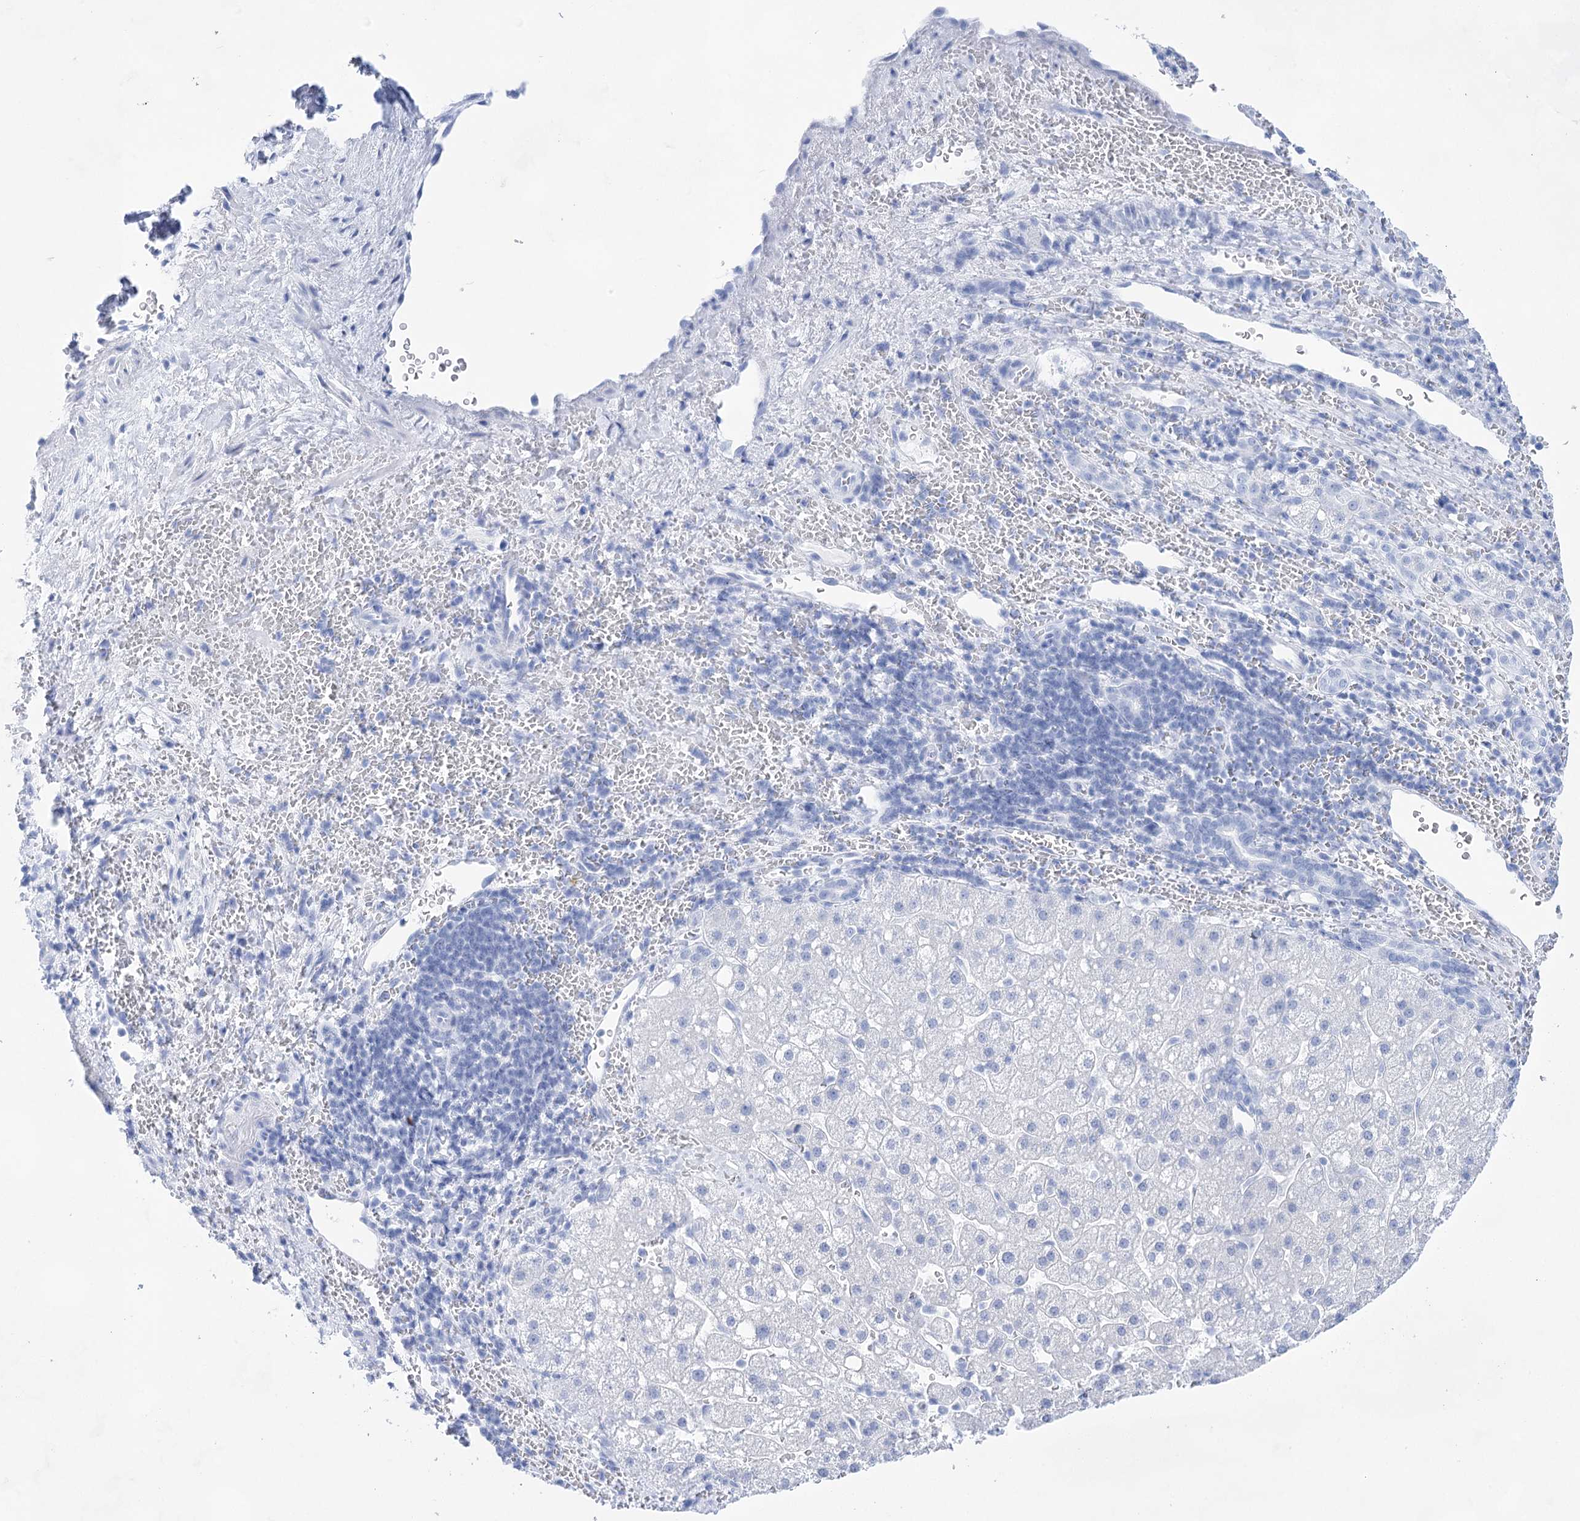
{"staining": {"intensity": "negative", "quantity": "none", "location": "none"}, "tissue": "liver cancer", "cell_type": "Tumor cells", "image_type": "cancer", "snomed": [{"axis": "morphology", "description": "Carcinoma, Hepatocellular, NOS"}, {"axis": "topography", "description": "Liver"}], "caption": "An image of human liver cancer (hepatocellular carcinoma) is negative for staining in tumor cells. (Stains: DAB (3,3'-diaminobenzidine) IHC with hematoxylin counter stain, Microscopy: brightfield microscopy at high magnification).", "gene": "LALBA", "patient": {"sex": "male", "age": 57}}